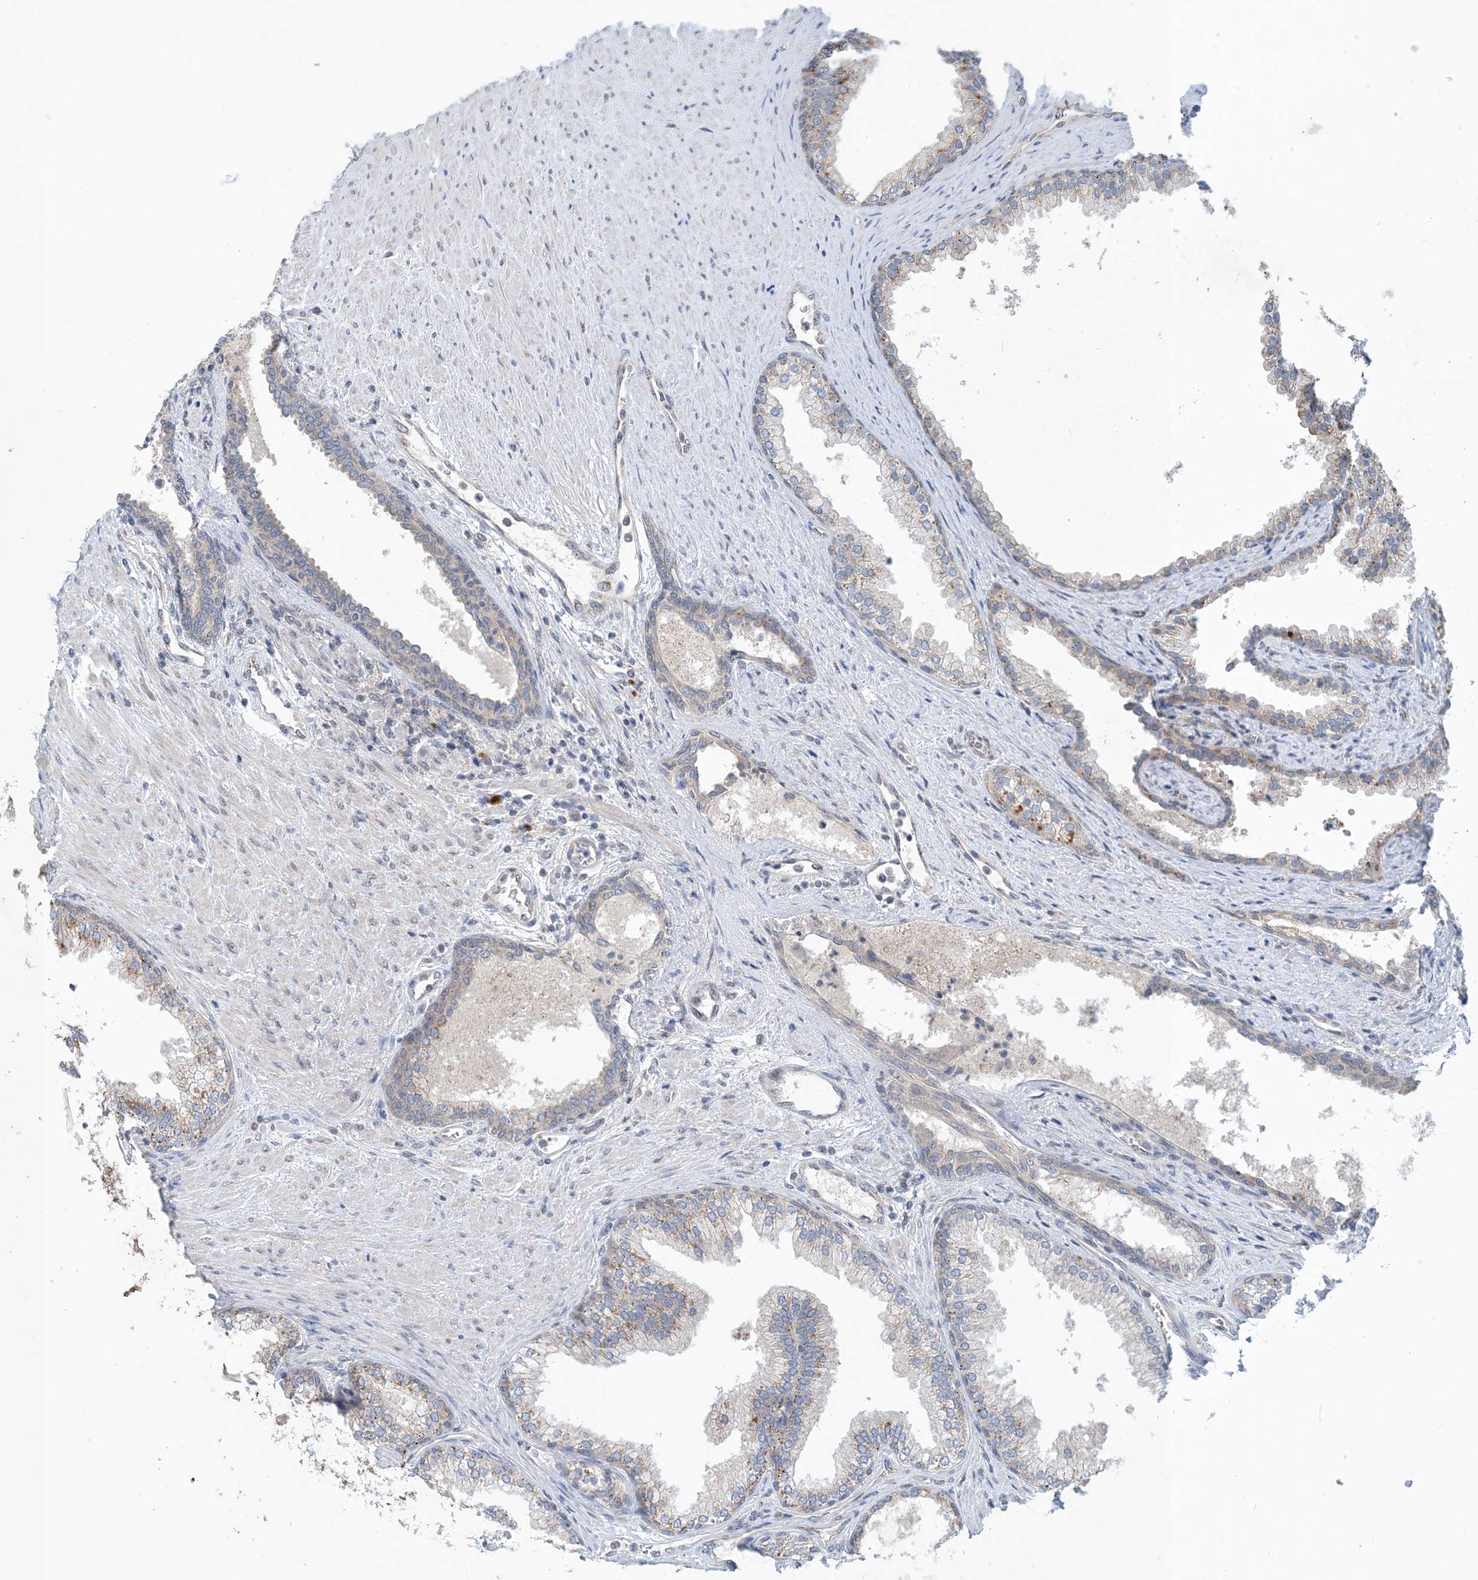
{"staining": {"intensity": "weak", "quantity": "<25%", "location": "cytoplasmic/membranous"}, "tissue": "prostate", "cell_type": "Glandular cells", "image_type": "normal", "snomed": [{"axis": "morphology", "description": "Normal tissue, NOS"}, {"axis": "topography", "description": "Prostate"}], "caption": "Protein analysis of unremarkable prostate reveals no significant positivity in glandular cells.", "gene": "TINAG", "patient": {"sex": "male", "age": 76}}